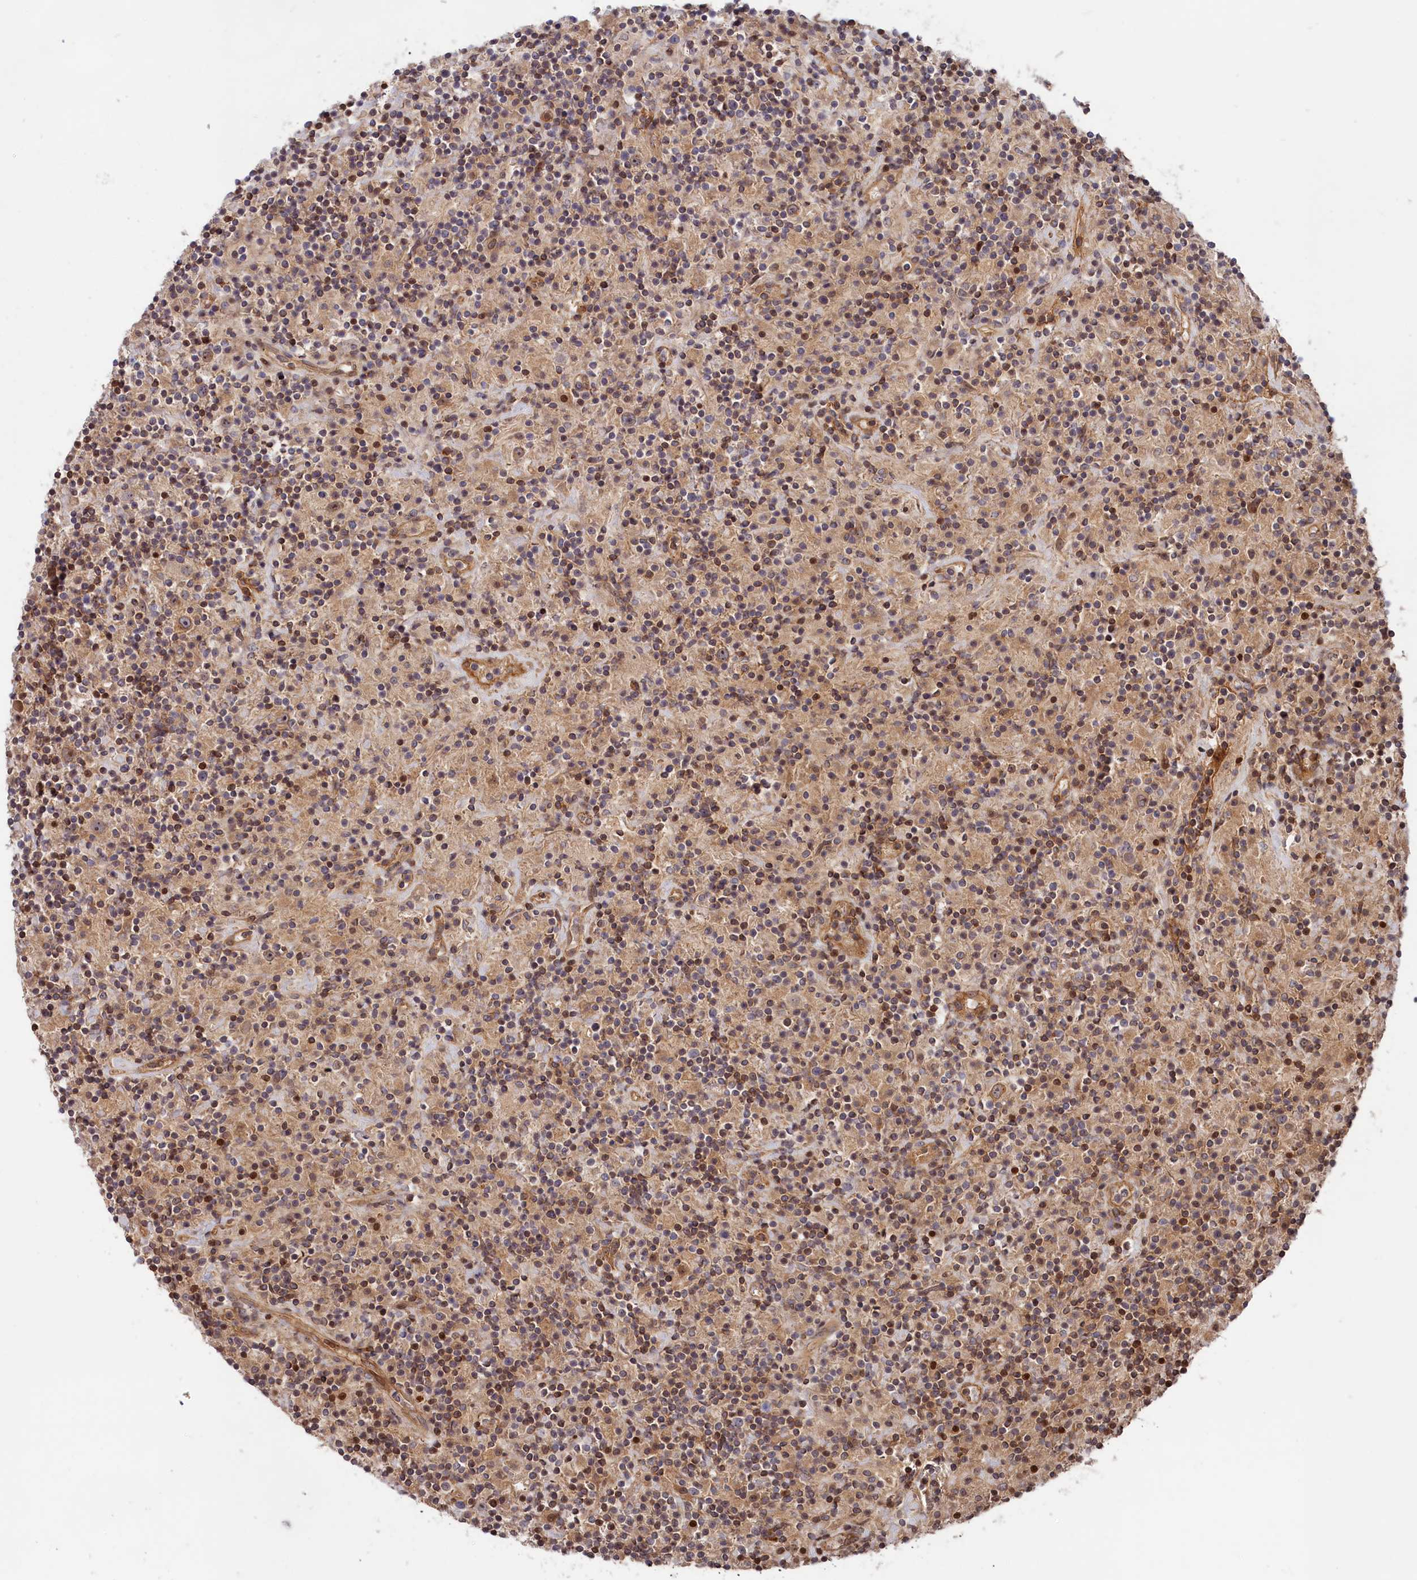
{"staining": {"intensity": "weak", "quantity": ">75%", "location": "cytoplasmic/membranous"}, "tissue": "lymphoma", "cell_type": "Tumor cells", "image_type": "cancer", "snomed": [{"axis": "morphology", "description": "Hodgkin's disease, NOS"}, {"axis": "topography", "description": "Lymph node"}], "caption": "The micrograph demonstrates a brown stain indicating the presence of a protein in the cytoplasmic/membranous of tumor cells in Hodgkin's disease.", "gene": "CEP44", "patient": {"sex": "male", "age": 70}}